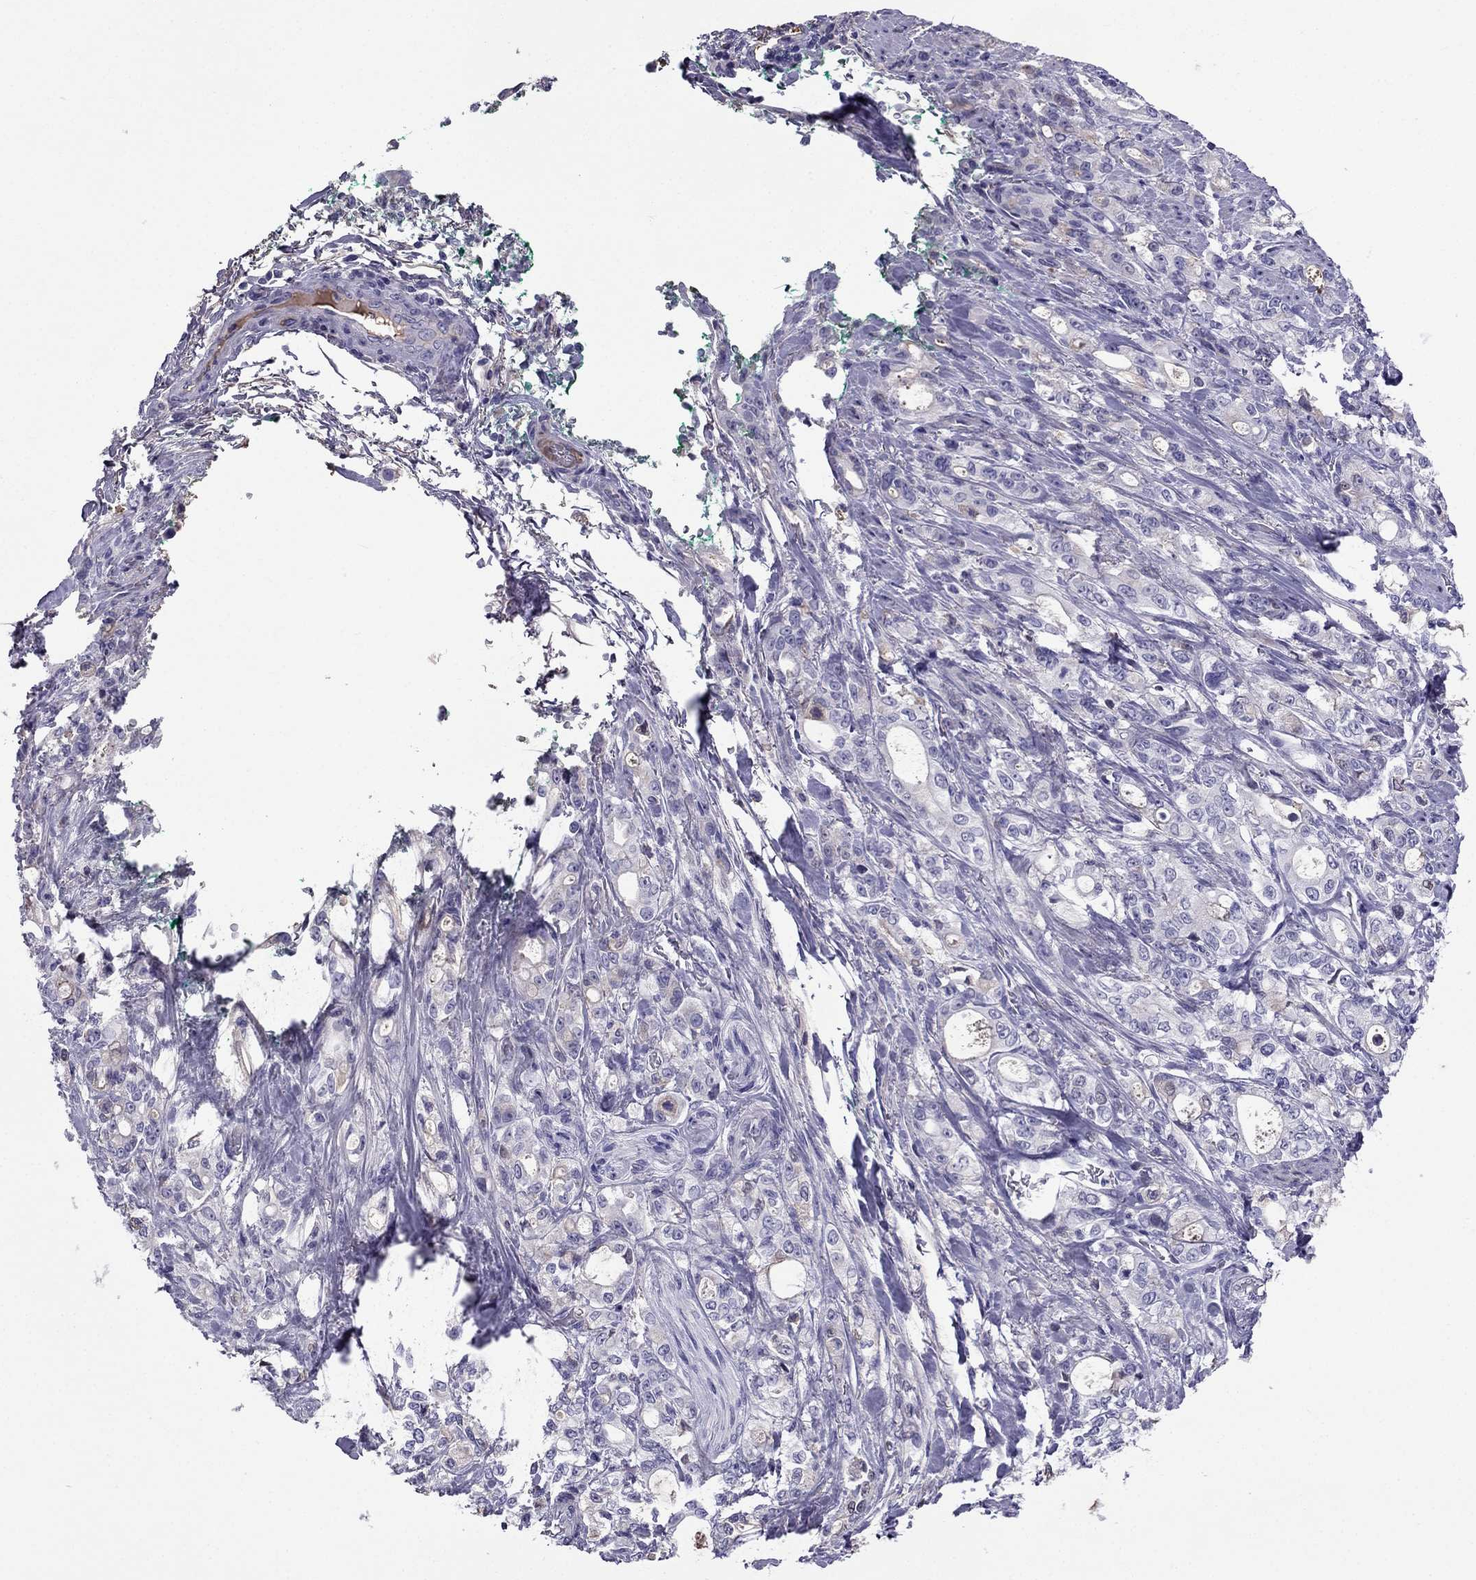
{"staining": {"intensity": "negative", "quantity": "none", "location": "none"}, "tissue": "stomach cancer", "cell_type": "Tumor cells", "image_type": "cancer", "snomed": [{"axis": "morphology", "description": "Adenocarcinoma, NOS"}, {"axis": "topography", "description": "Stomach"}], "caption": "Stomach adenocarcinoma stained for a protein using immunohistochemistry (IHC) demonstrates no positivity tumor cells.", "gene": "TBC1D21", "patient": {"sex": "male", "age": 63}}